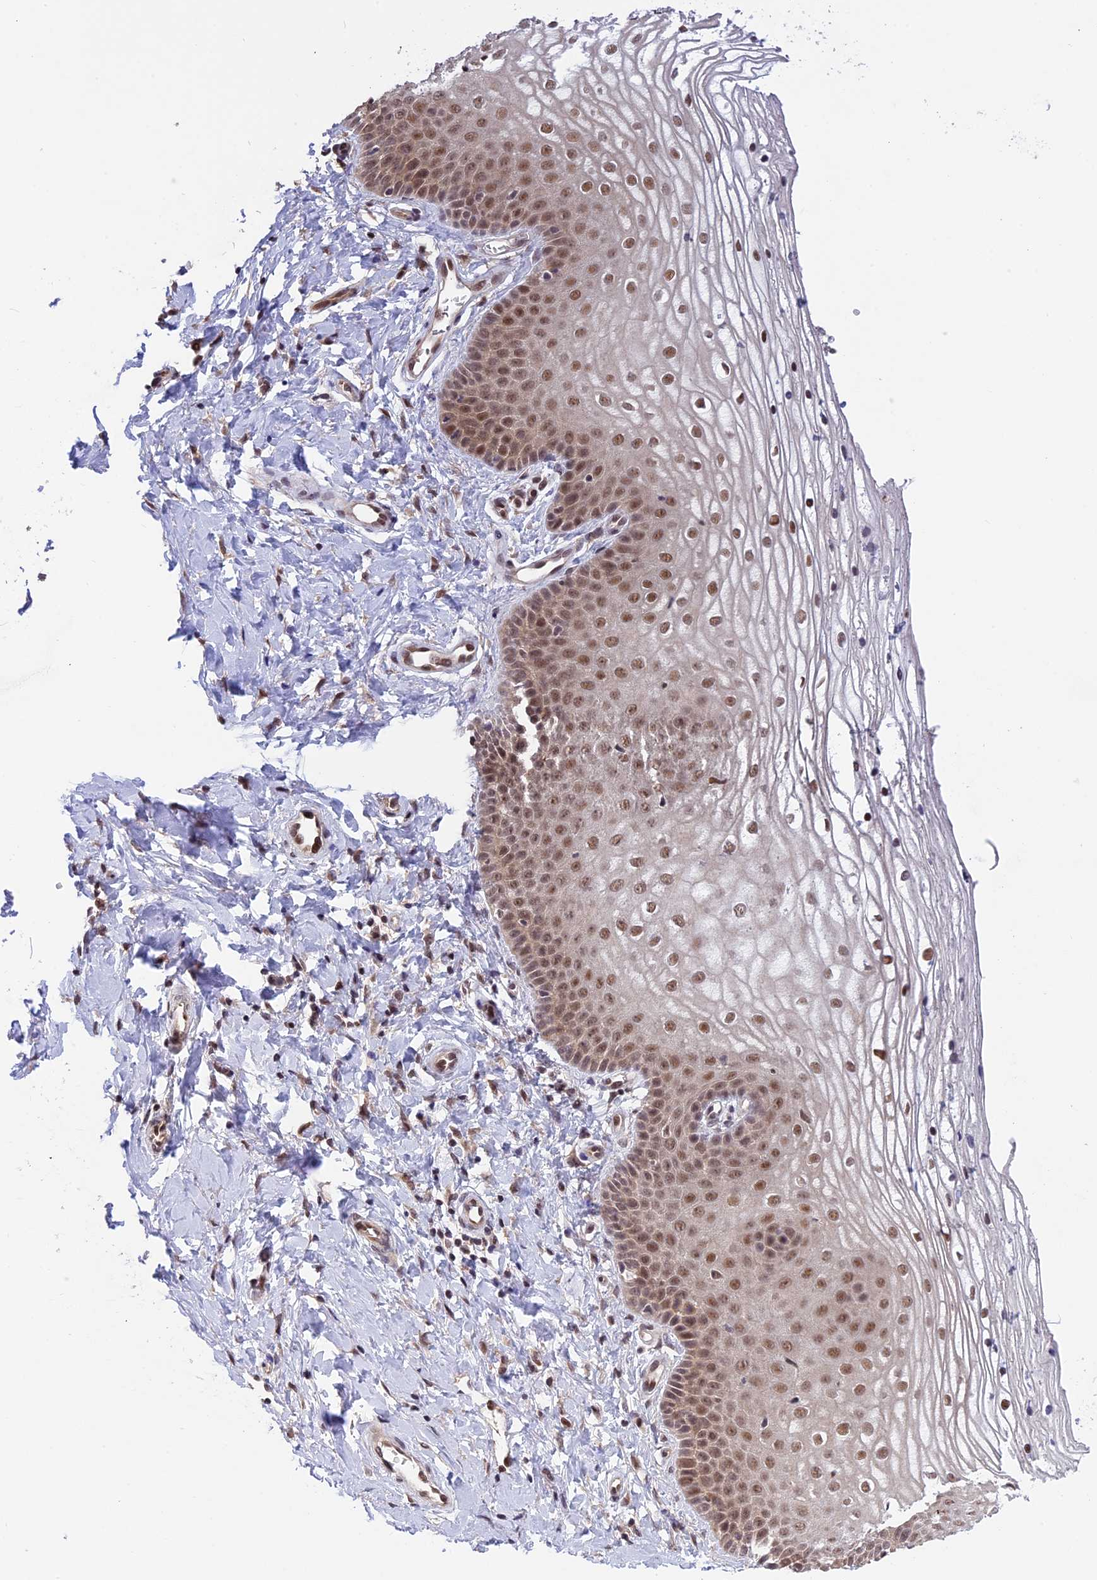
{"staining": {"intensity": "moderate", "quantity": ">75%", "location": "nuclear"}, "tissue": "vagina", "cell_type": "Squamous epithelial cells", "image_type": "normal", "snomed": [{"axis": "morphology", "description": "Normal tissue, NOS"}, {"axis": "topography", "description": "Vagina"}], "caption": "IHC micrograph of normal vagina stained for a protein (brown), which reveals medium levels of moderate nuclear staining in approximately >75% of squamous epithelial cells.", "gene": "POLR2C", "patient": {"sex": "female", "age": 68}}